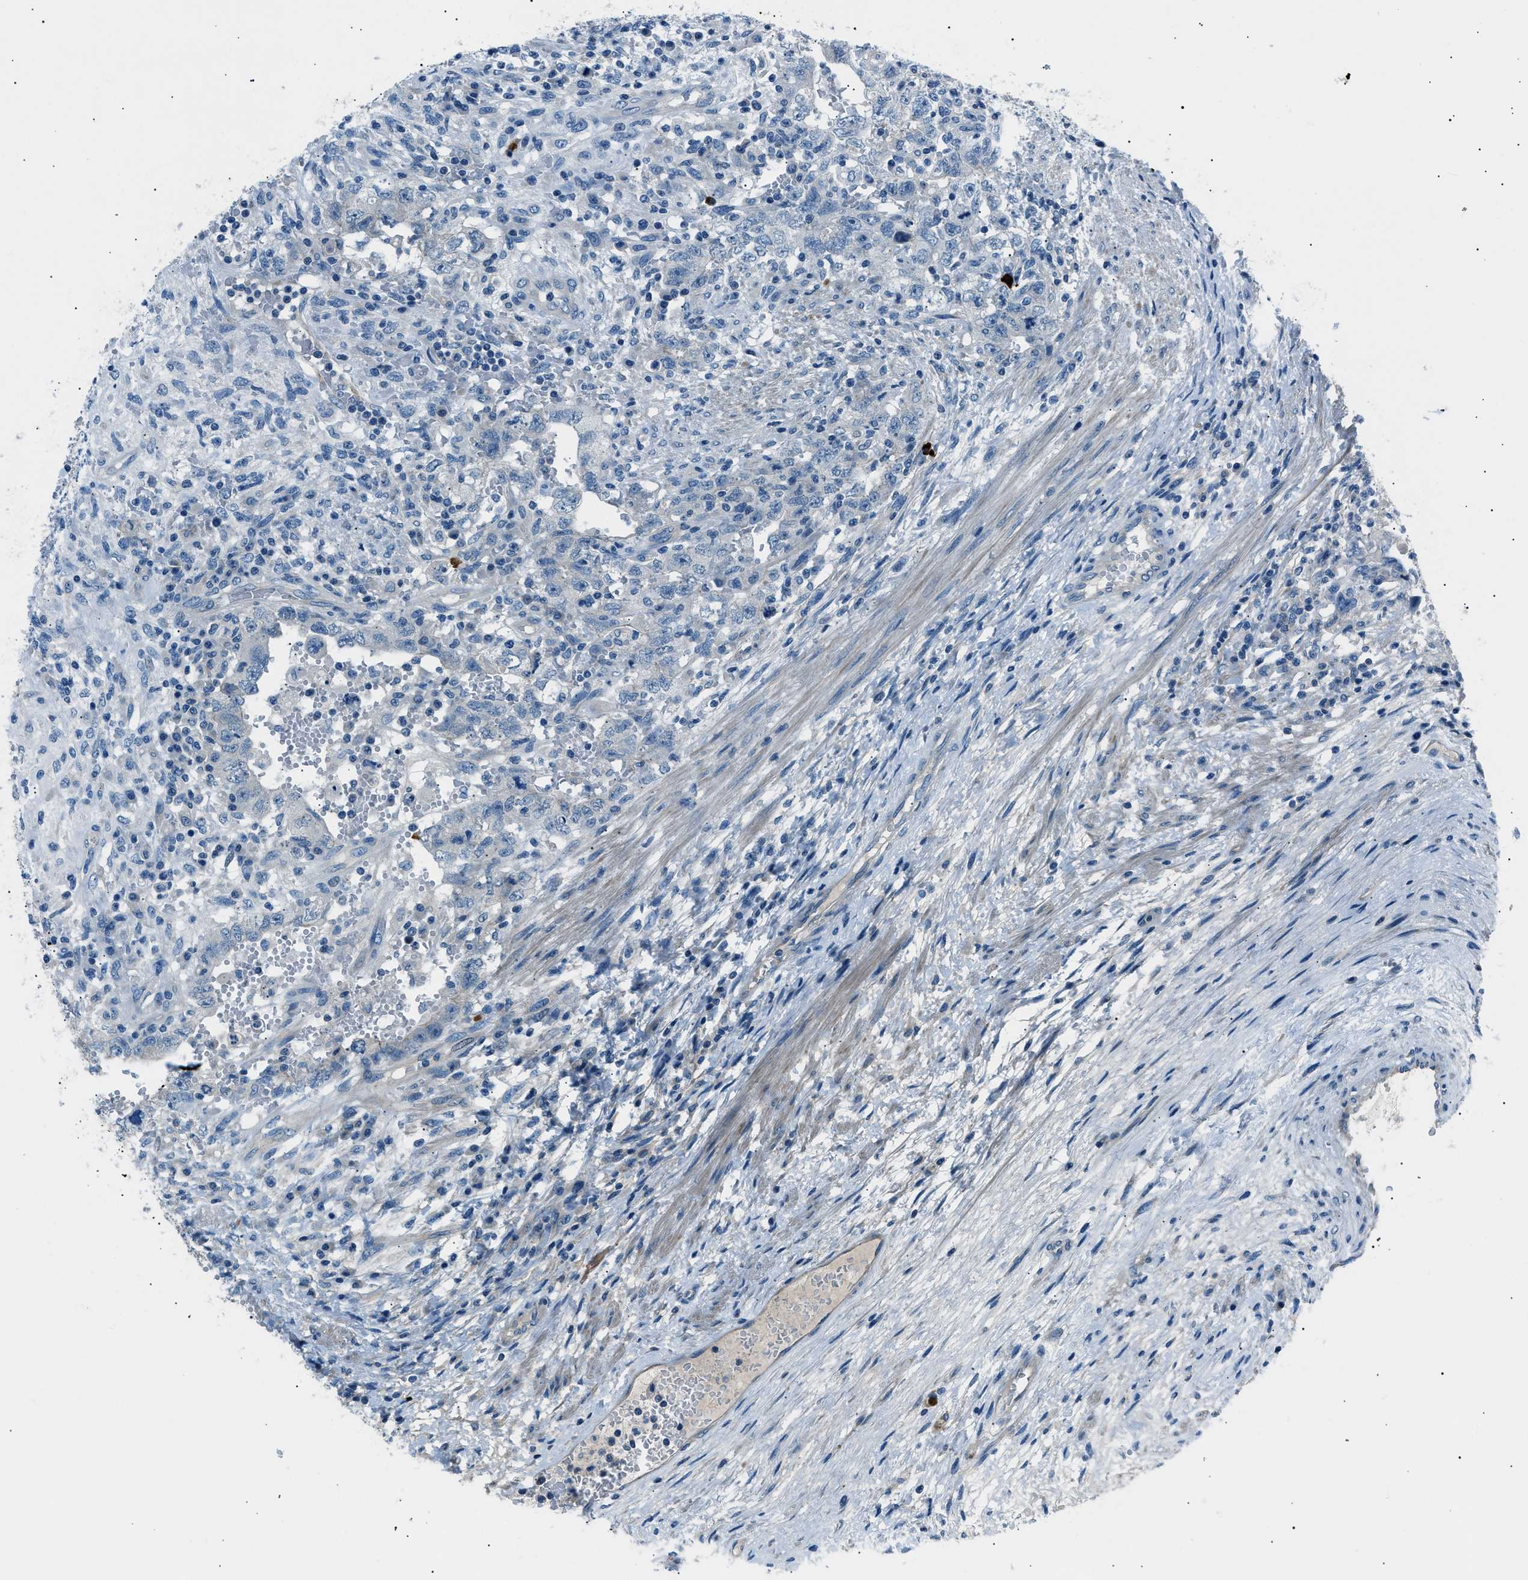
{"staining": {"intensity": "negative", "quantity": "none", "location": "none"}, "tissue": "testis cancer", "cell_type": "Tumor cells", "image_type": "cancer", "snomed": [{"axis": "morphology", "description": "Carcinoma, Embryonal, NOS"}, {"axis": "topography", "description": "Testis"}], "caption": "Protein analysis of embryonal carcinoma (testis) demonstrates no significant expression in tumor cells. (Stains: DAB immunohistochemistry (IHC) with hematoxylin counter stain, Microscopy: brightfield microscopy at high magnification).", "gene": "LRRC37B", "patient": {"sex": "male", "age": 26}}